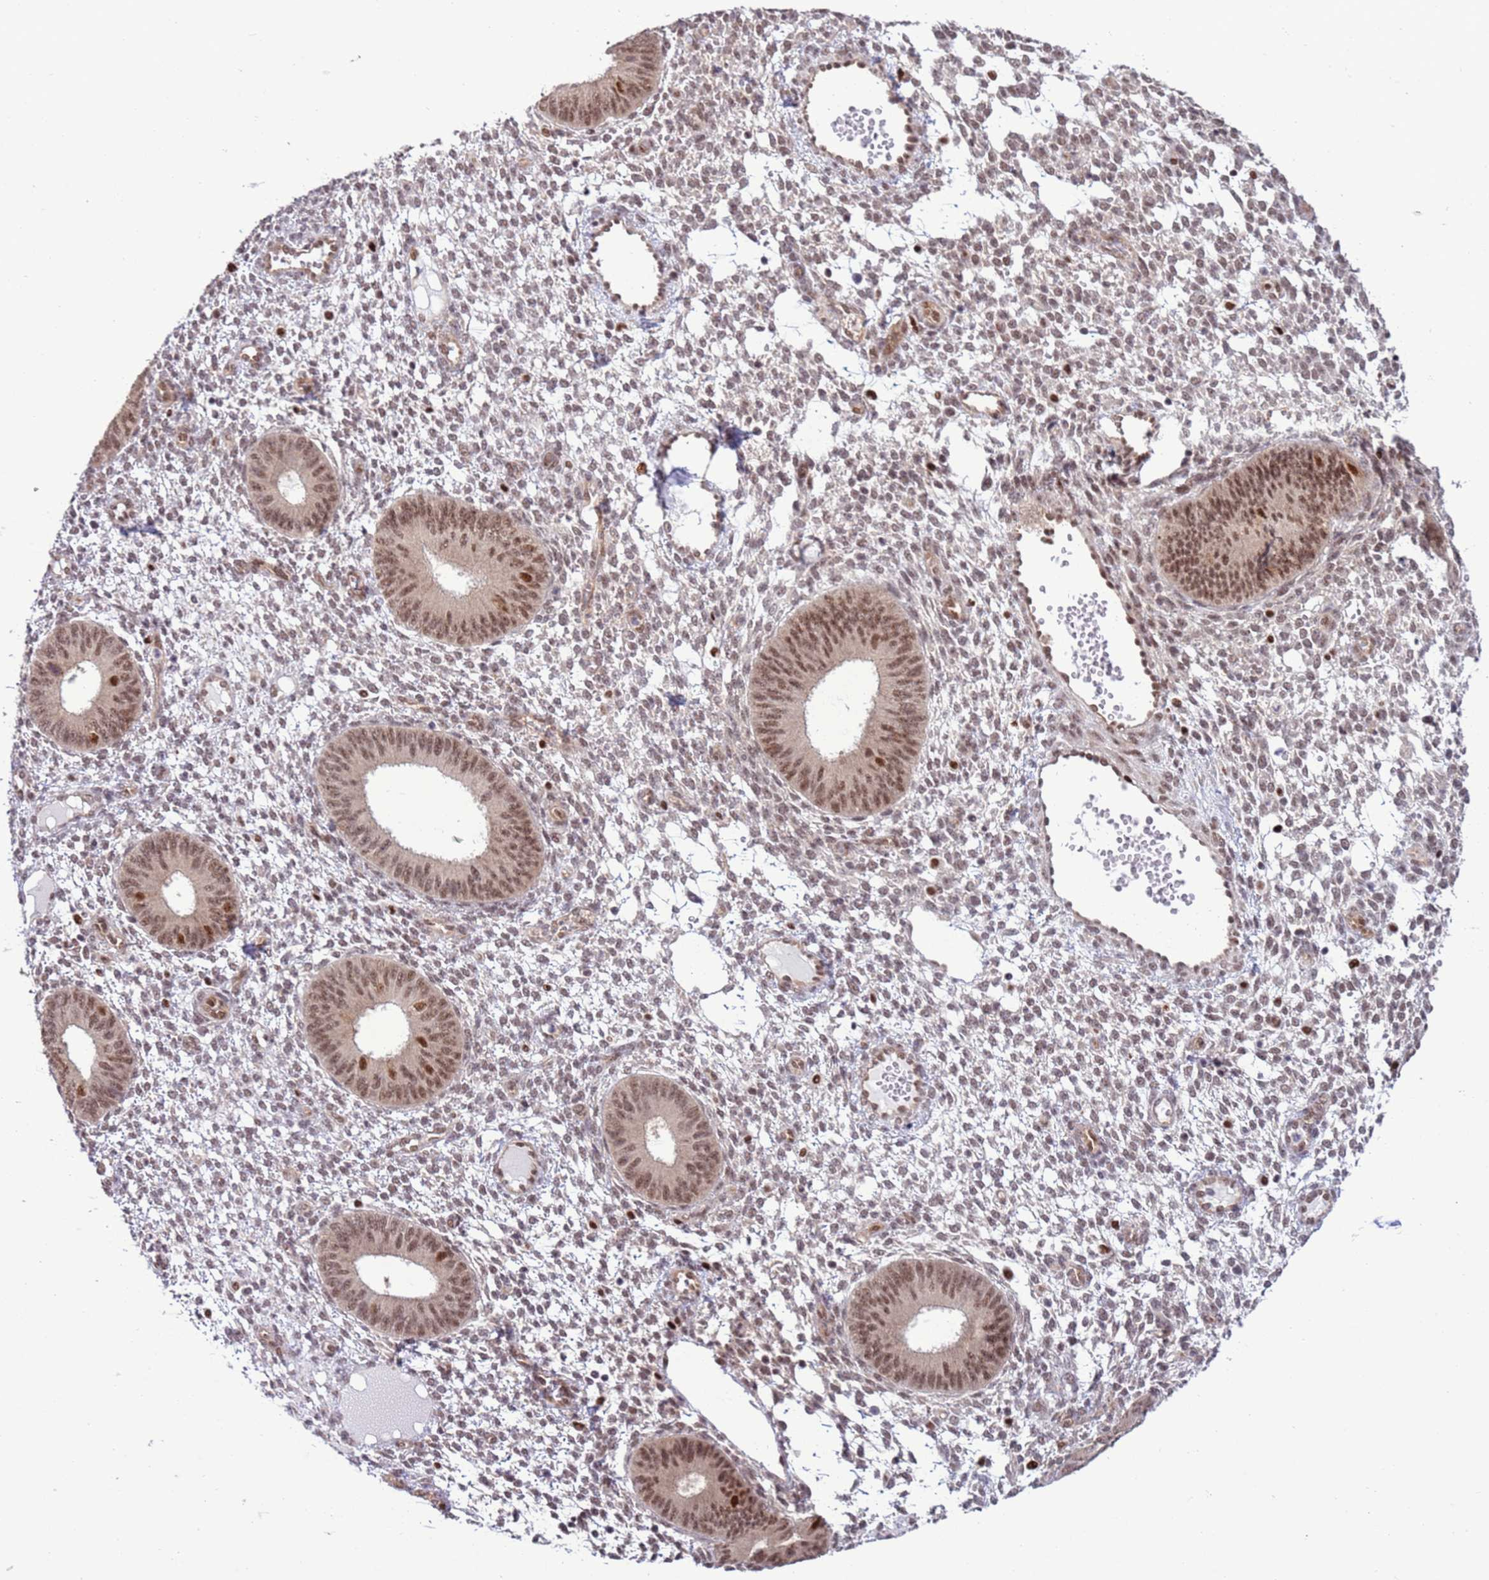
{"staining": {"intensity": "weak", "quantity": "25%-75%", "location": "nuclear"}, "tissue": "endometrium", "cell_type": "Cells in endometrial stroma", "image_type": "normal", "snomed": [{"axis": "morphology", "description": "Normal tissue, NOS"}, {"axis": "topography", "description": "Endometrium"}], "caption": "Benign endometrium displays weak nuclear staining in approximately 25%-75% of cells in endometrial stroma (Brightfield microscopy of DAB IHC at high magnification)..", "gene": "PRPF6", "patient": {"sex": "female", "age": 49}}